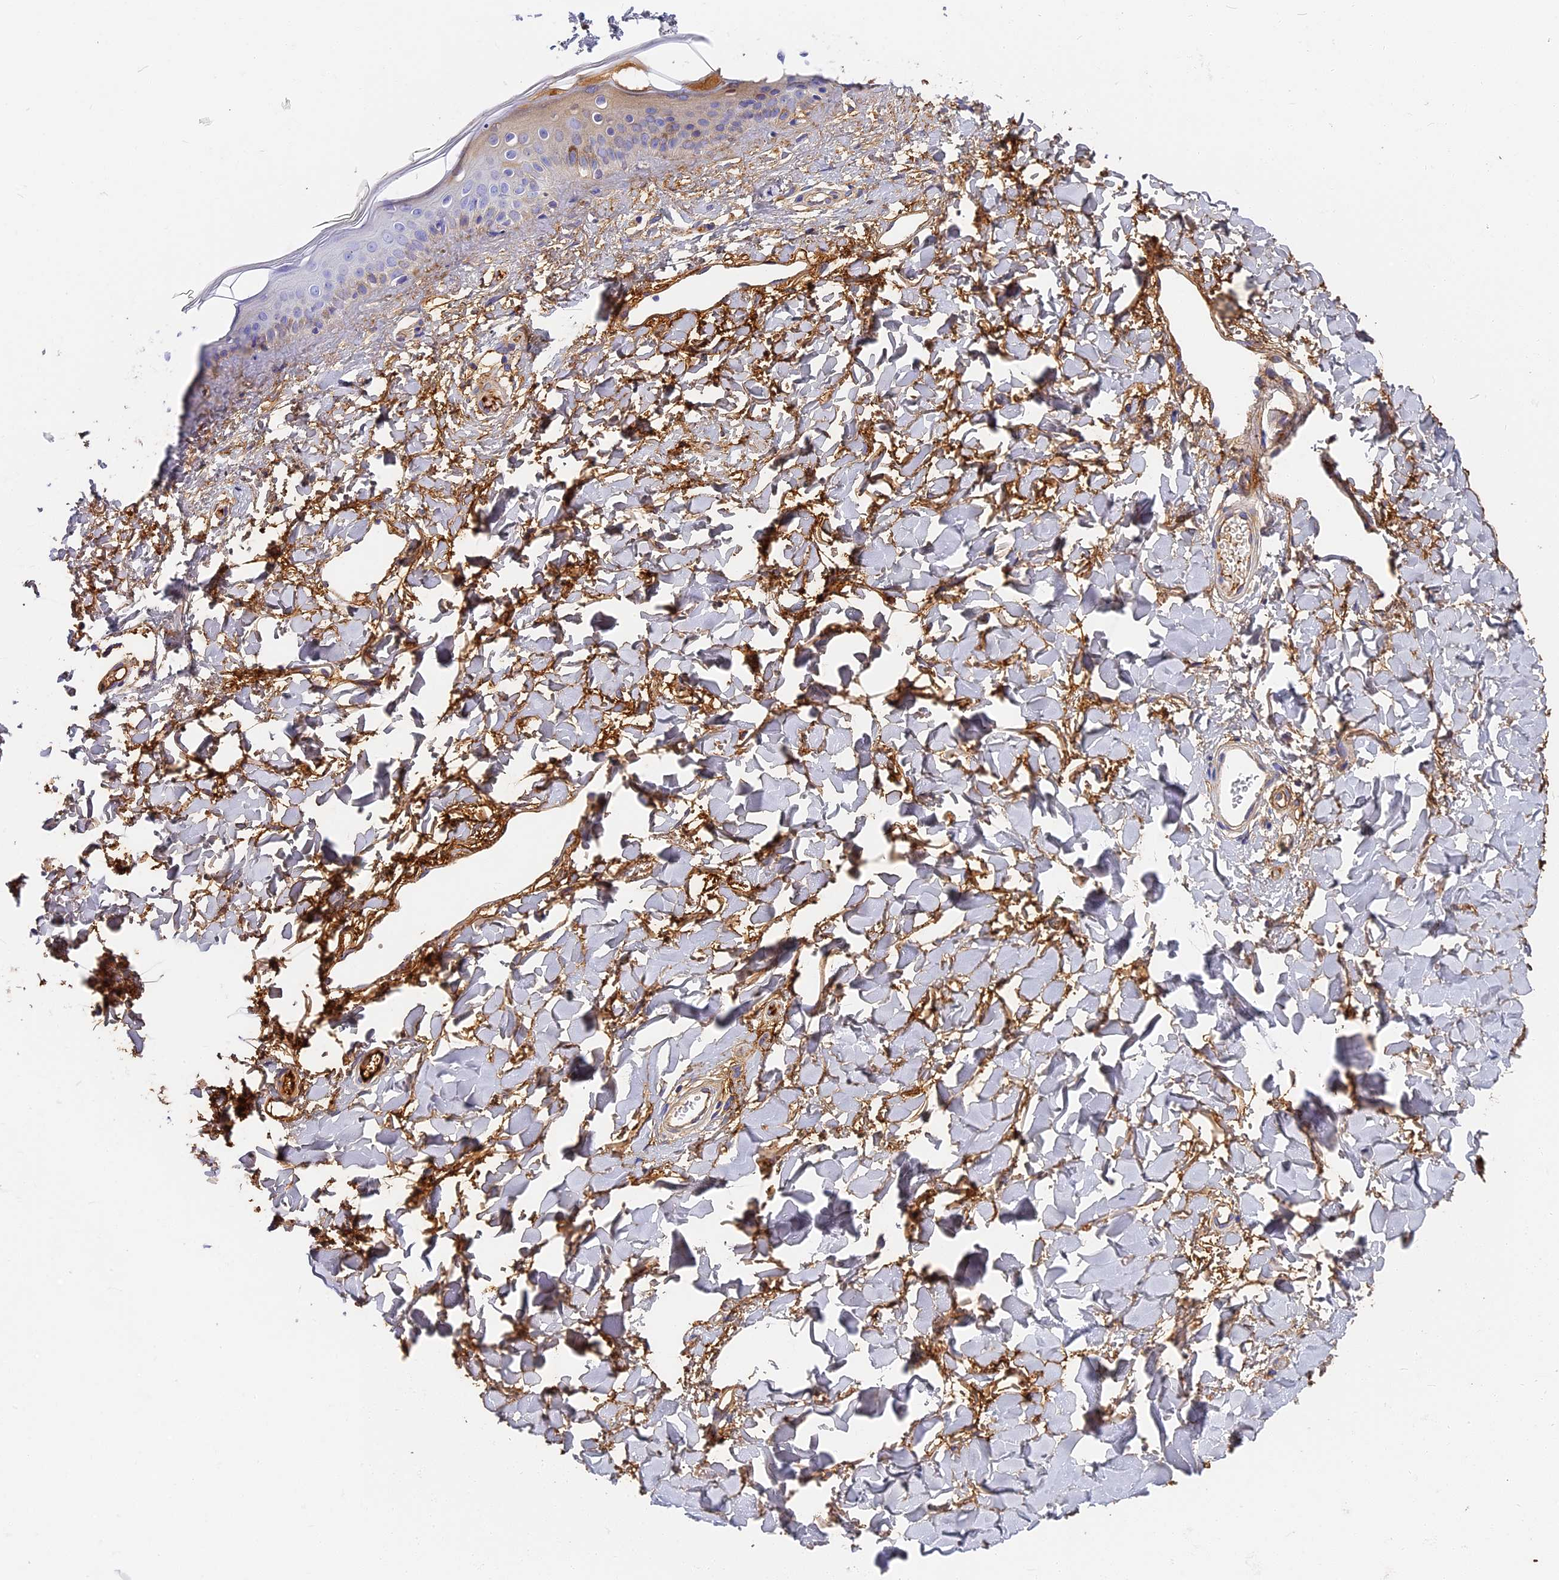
{"staining": {"intensity": "negative", "quantity": "none", "location": "none"}, "tissue": "skin", "cell_type": "Fibroblasts", "image_type": "normal", "snomed": [{"axis": "morphology", "description": "Normal tissue, NOS"}, {"axis": "topography", "description": "Skin"}], "caption": "Immunohistochemistry (IHC) of benign human skin demonstrates no staining in fibroblasts. The staining was performed using DAB (3,3'-diaminobenzidine) to visualize the protein expression in brown, while the nuclei were stained in blue with hematoxylin (Magnification: 20x).", "gene": "ITIH1", "patient": {"sex": "female", "age": 58}}